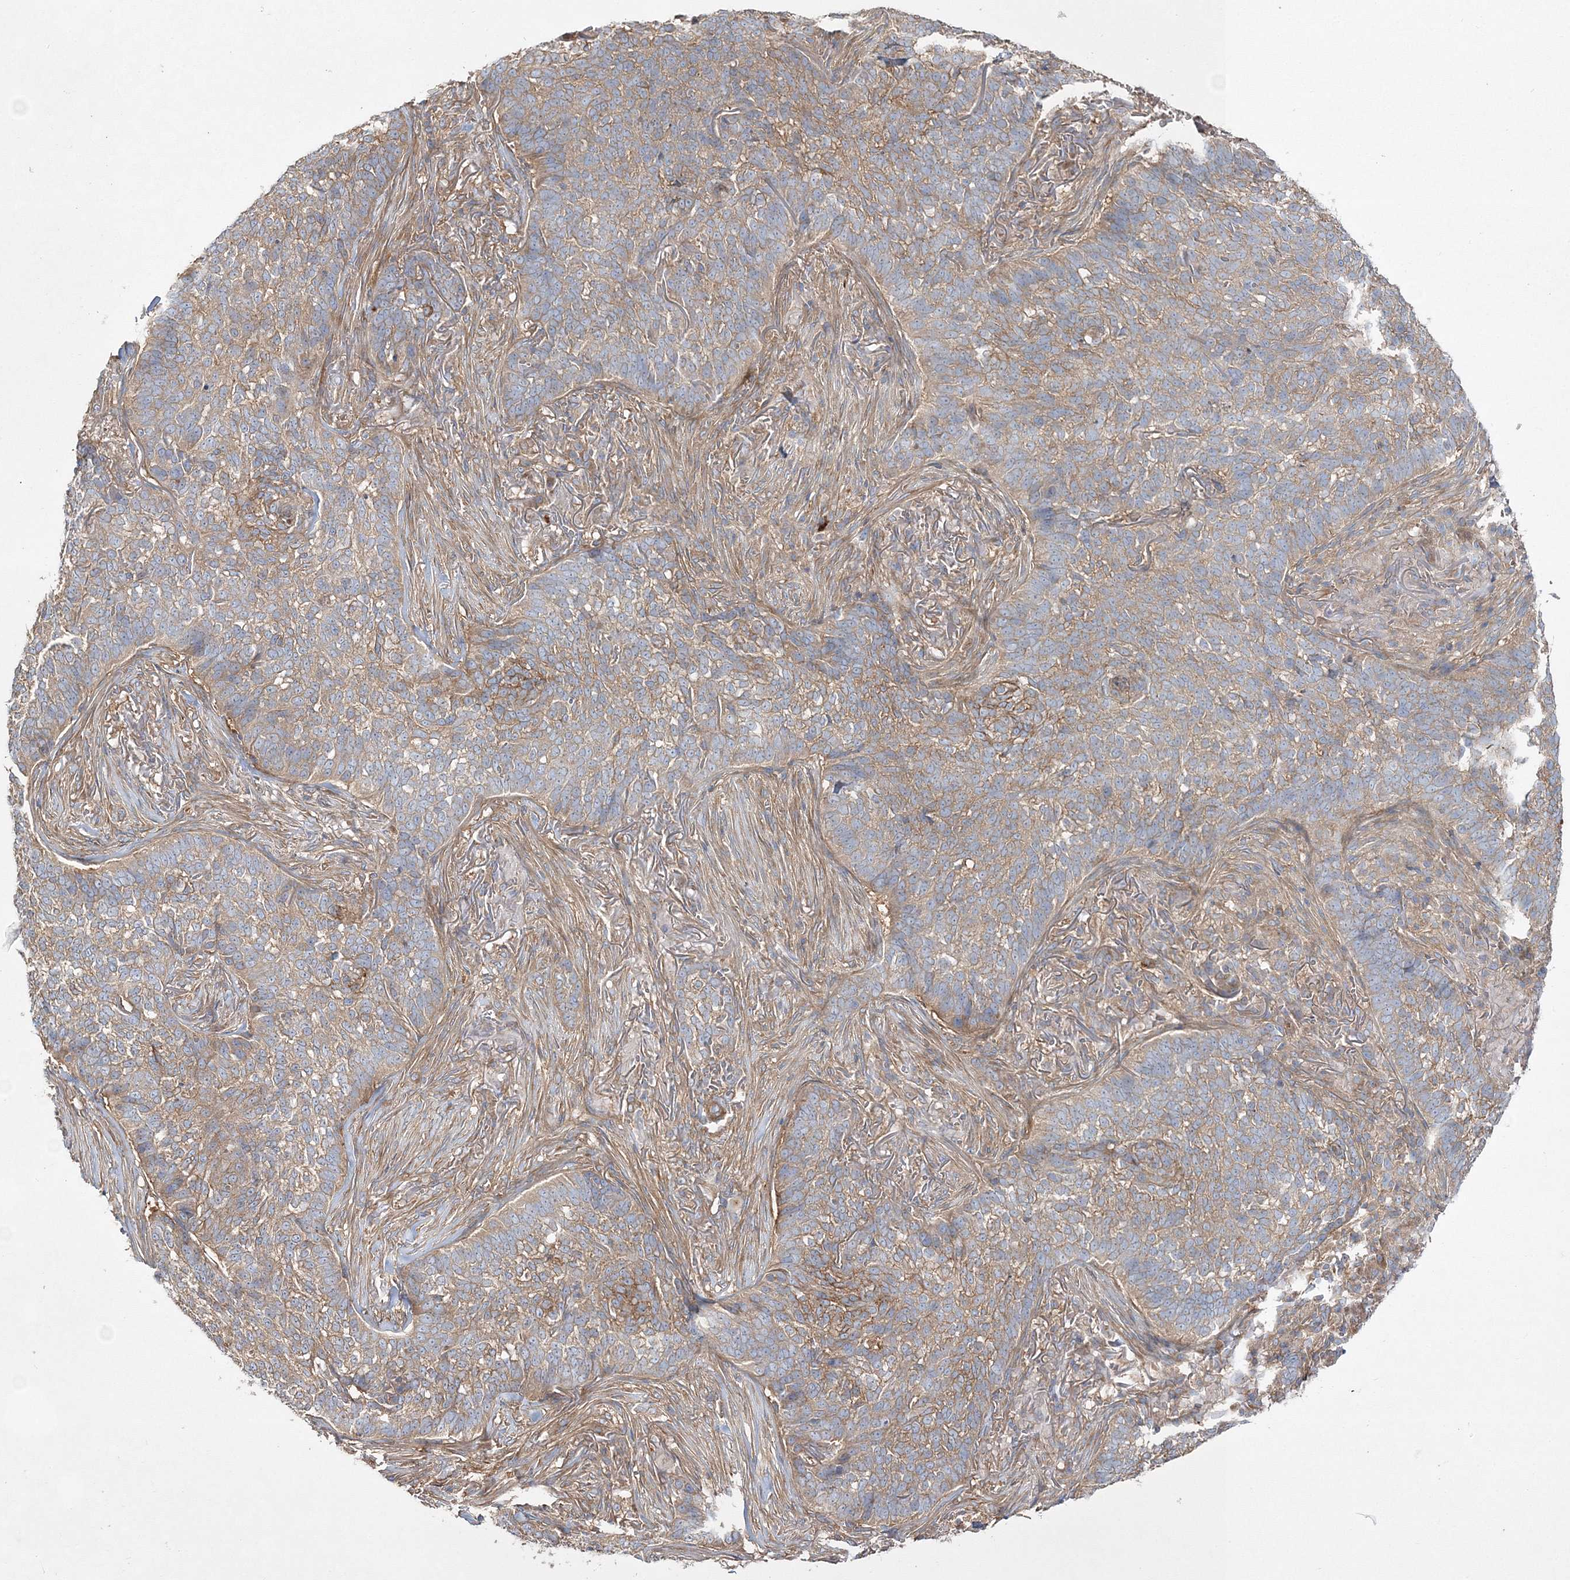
{"staining": {"intensity": "weak", "quantity": ">75%", "location": "cytoplasmic/membranous"}, "tissue": "skin cancer", "cell_type": "Tumor cells", "image_type": "cancer", "snomed": [{"axis": "morphology", "description": "Basal cell carcinoma"}, {"axis": "topography", "description": "Skin"}], "caption": "Skin basal cell carcinoma tissue exhibits weak cytoplasmic/membranous staining in about >75% of tumor cells", "gene": "ZSWIM6", "patient": {"sex": "male", "age": 85}}